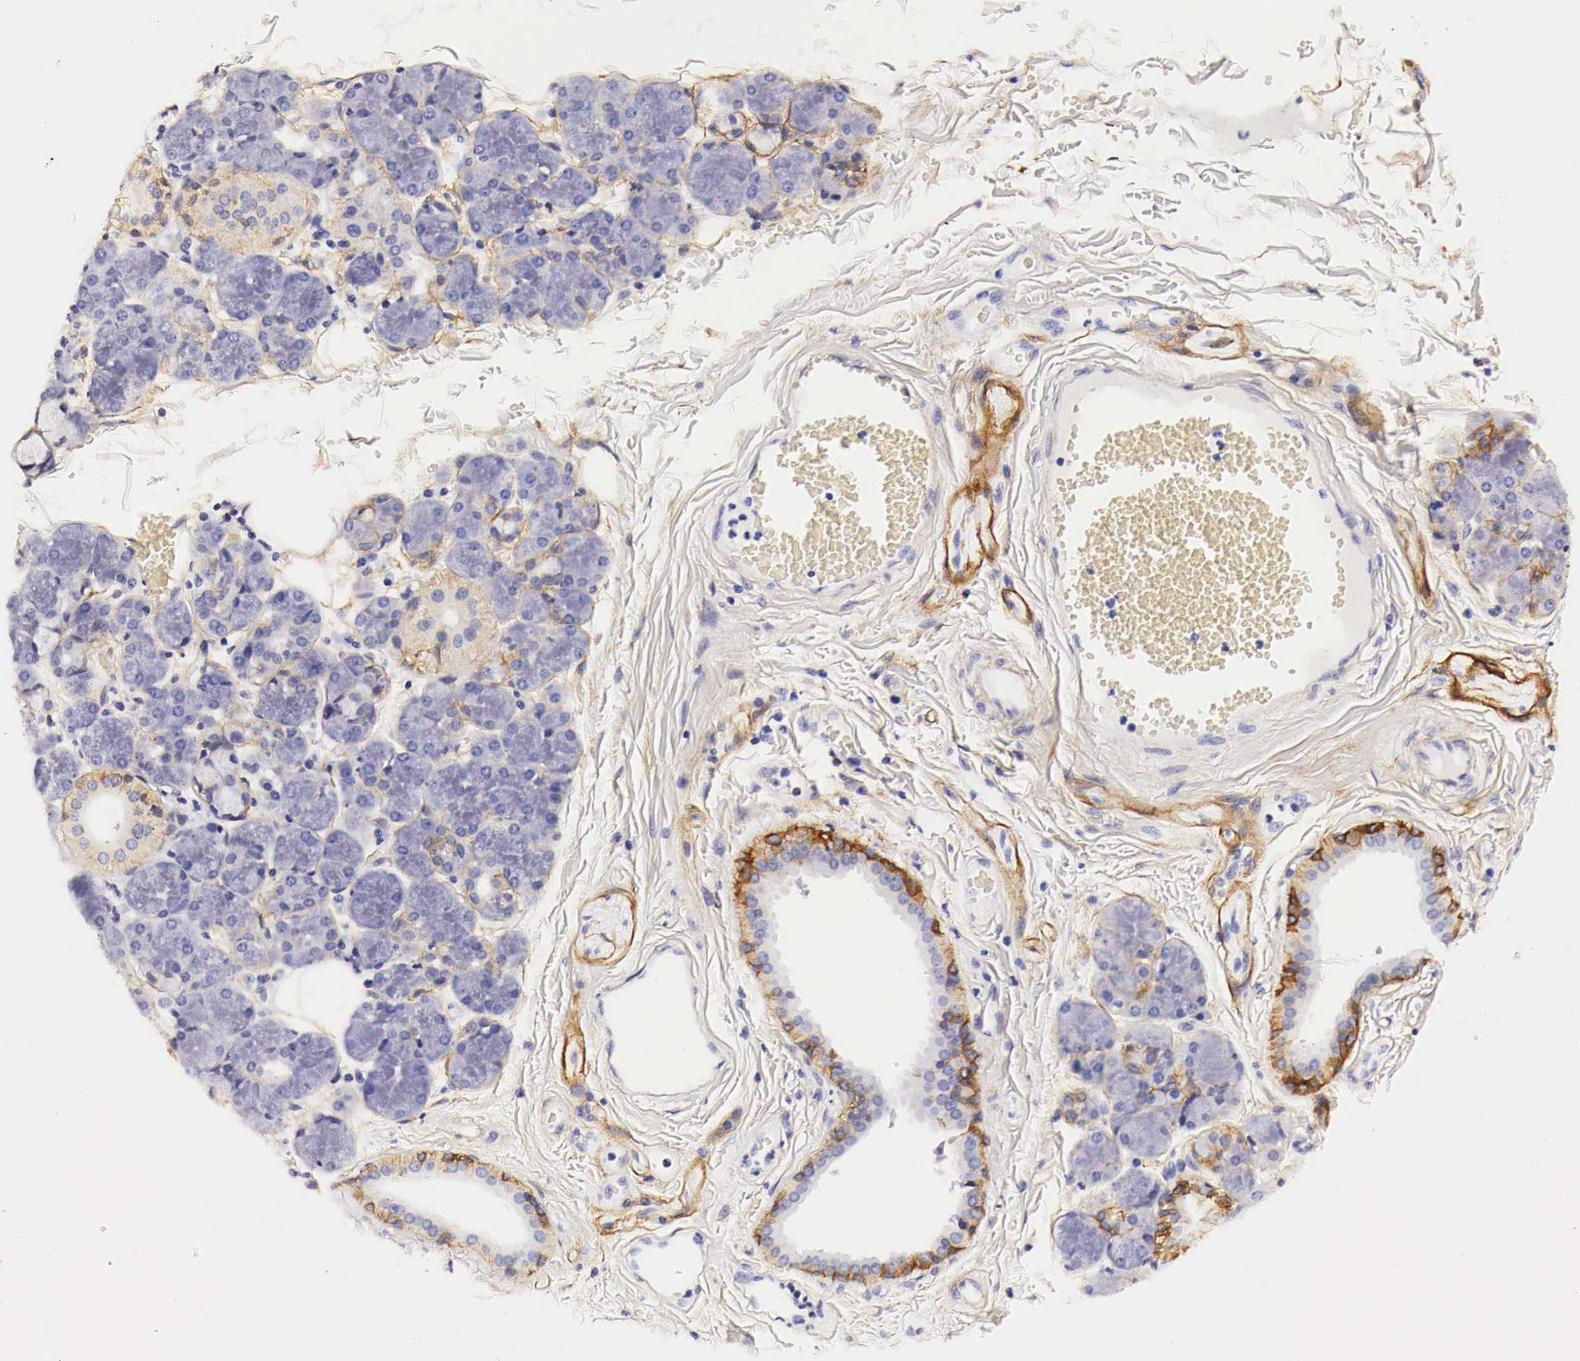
{"staining": {"intensity": "weak", "quantity": "25%-75%", "location": "cytoplasmic/membranous"}, "tissue": "salivary gland", "cell_type": "Glandular cells", "image_type": "normal", "snomed": [{"axis": "morphology", "description": "Normal tissue, NOS"}, {"axis": "topography", "description": "Salivary gland"}], "caption": "Glandular cells display low levels of weak cytoplasmic/membranous positivity in approximately 25%-75% of cells in unremarkable salivary gland. (DAB (3,3'-diaminobenzidine) = brown stain, brightfield microscopy at high magnification).", "gene": "EGFR", "patient": {"sex": "male", "age": 54}}